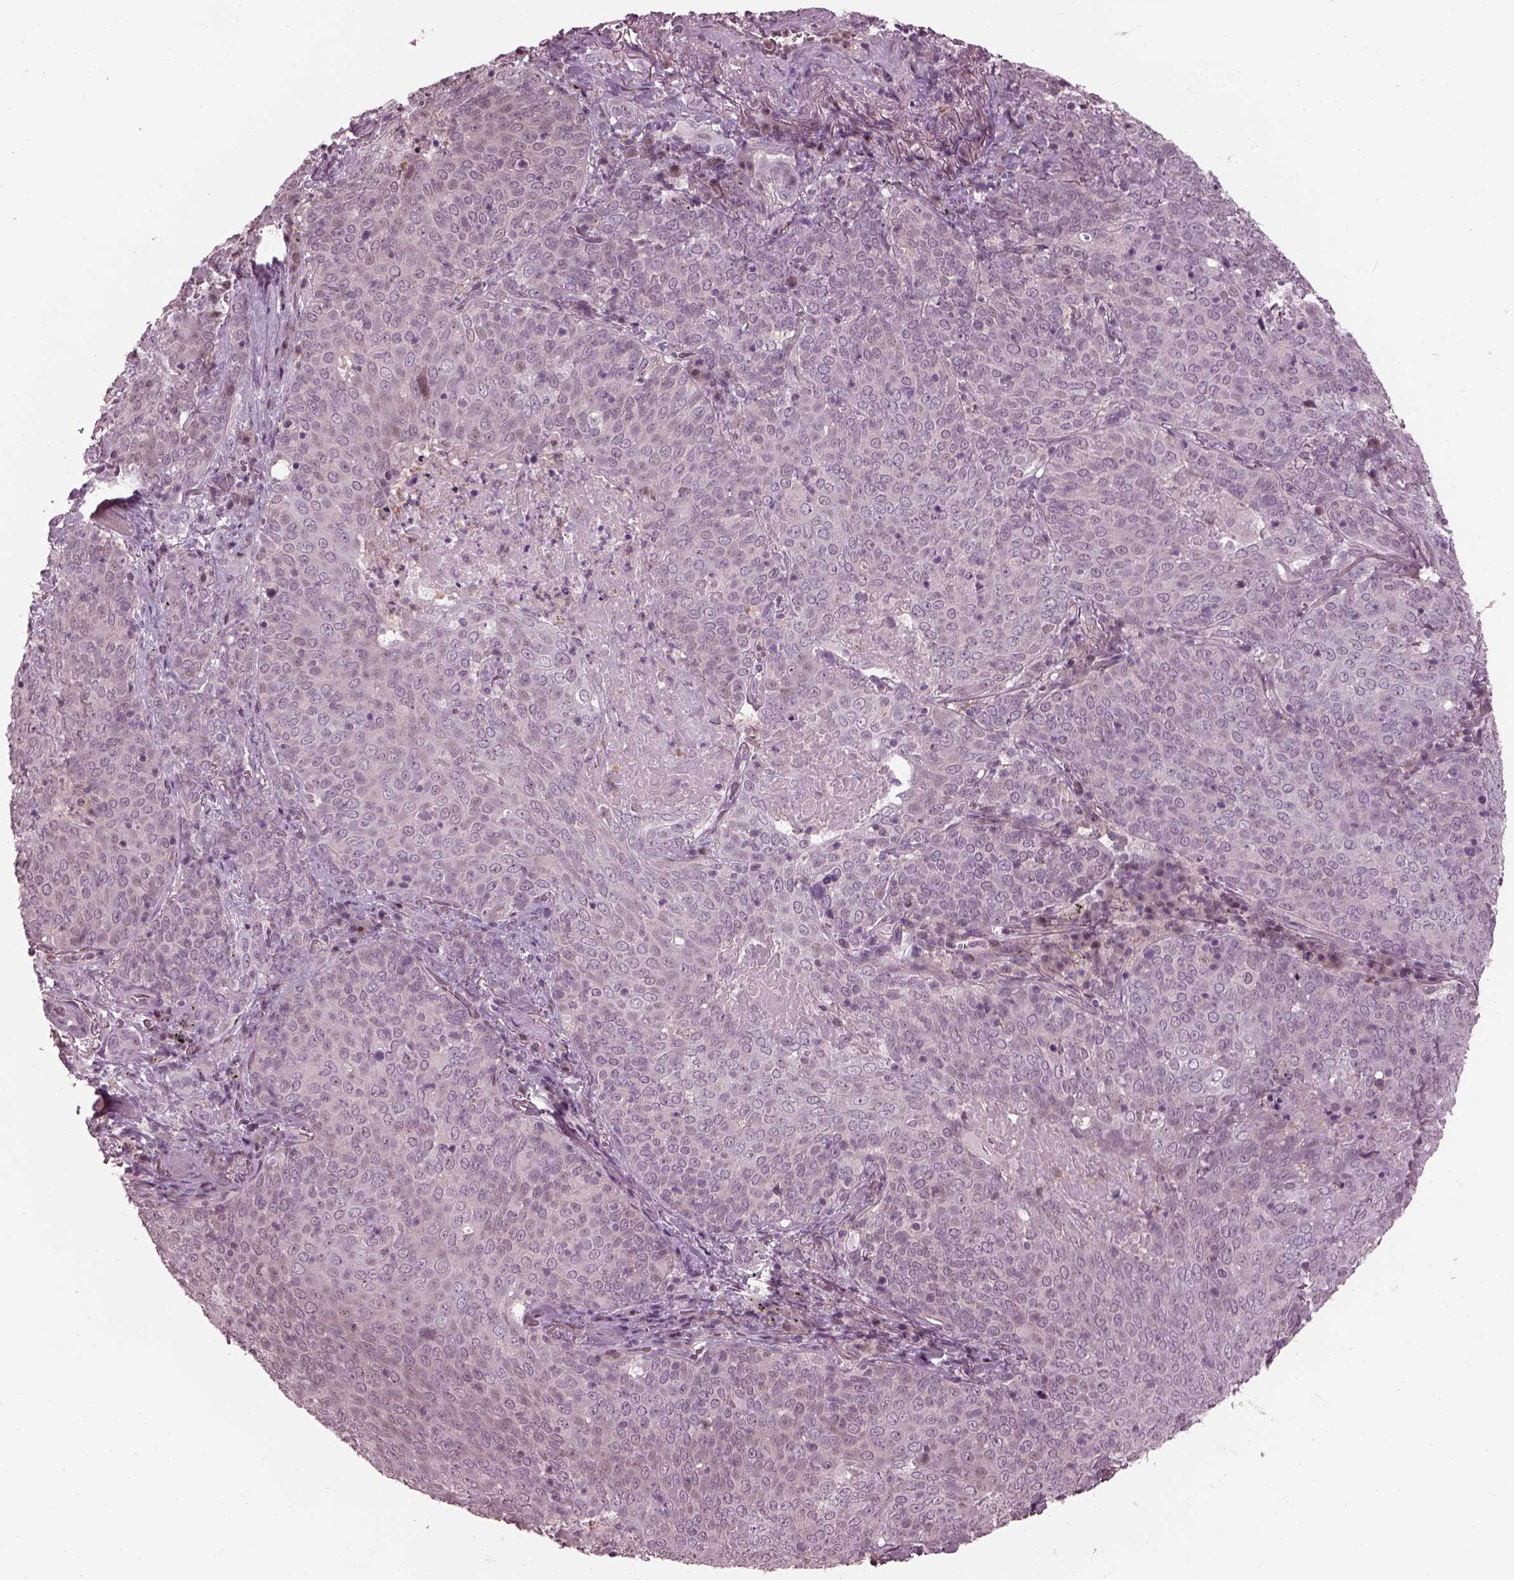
{"staining": {"intensity": "negative", "quantity": "none", "location": "none"}, "tissue": "lung cancer", "cell_type": "Tumor cells", "image_type": "cancer", "snomed": [{"axis": "morphology", "description": "Squamous cell carcinoma, NOS"}, {"axis": "topography", "description": "Lung"}], "caption": "High magnification brightfield microscopy of lung cancer stained with DAB (3,3'-diaminobenzidine) (brown) and counterstained with hematoxylin (blue): tumor cells show no significant staining. The staining is performed using DAB (3,3'-diaminobenzidine) brown chromogen with nuclei counter-stained in using hematoxylin.", "gene": "BFSP1", "patient": {"sex": "male", "age": 82}}